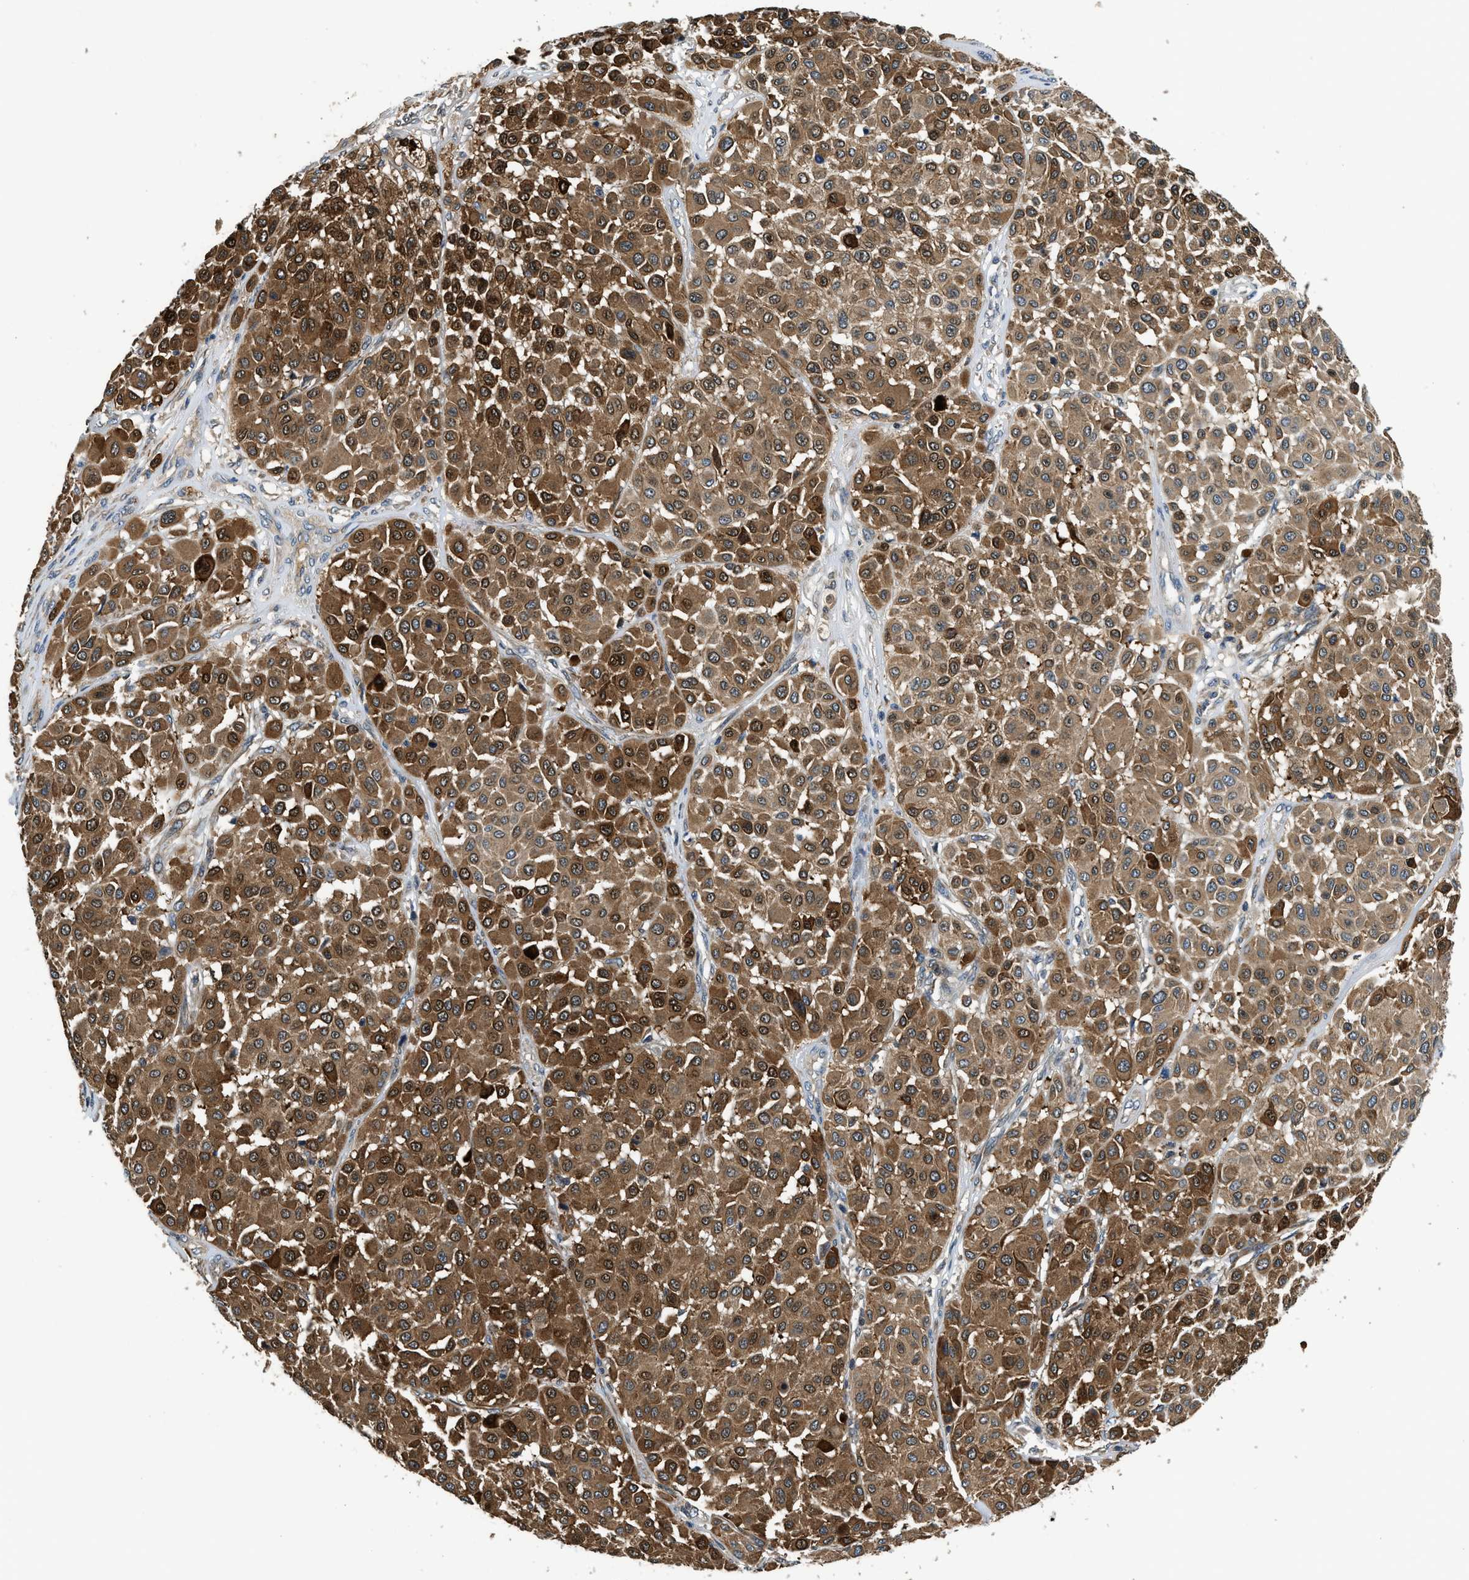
{"staining": {"intensity": "moderate", "quantity": ">75%", "location": "cytoplasmic/membranous"}, "tissue": "melanoma", "cell_type": "Tumor cells", "image_type": "cancer", "snomed": [{"axis": "morphology", "description": "Malignant melanoma, Metastatic site"}, {"axis": "topography", "description": "Soft tissue"}], "caption": "Human melanoma stained with a protein marker demonstrates moderate staining in tumor cells.", "gene": "IL3RA", "patient": {"sex": "male", "age": 41}}